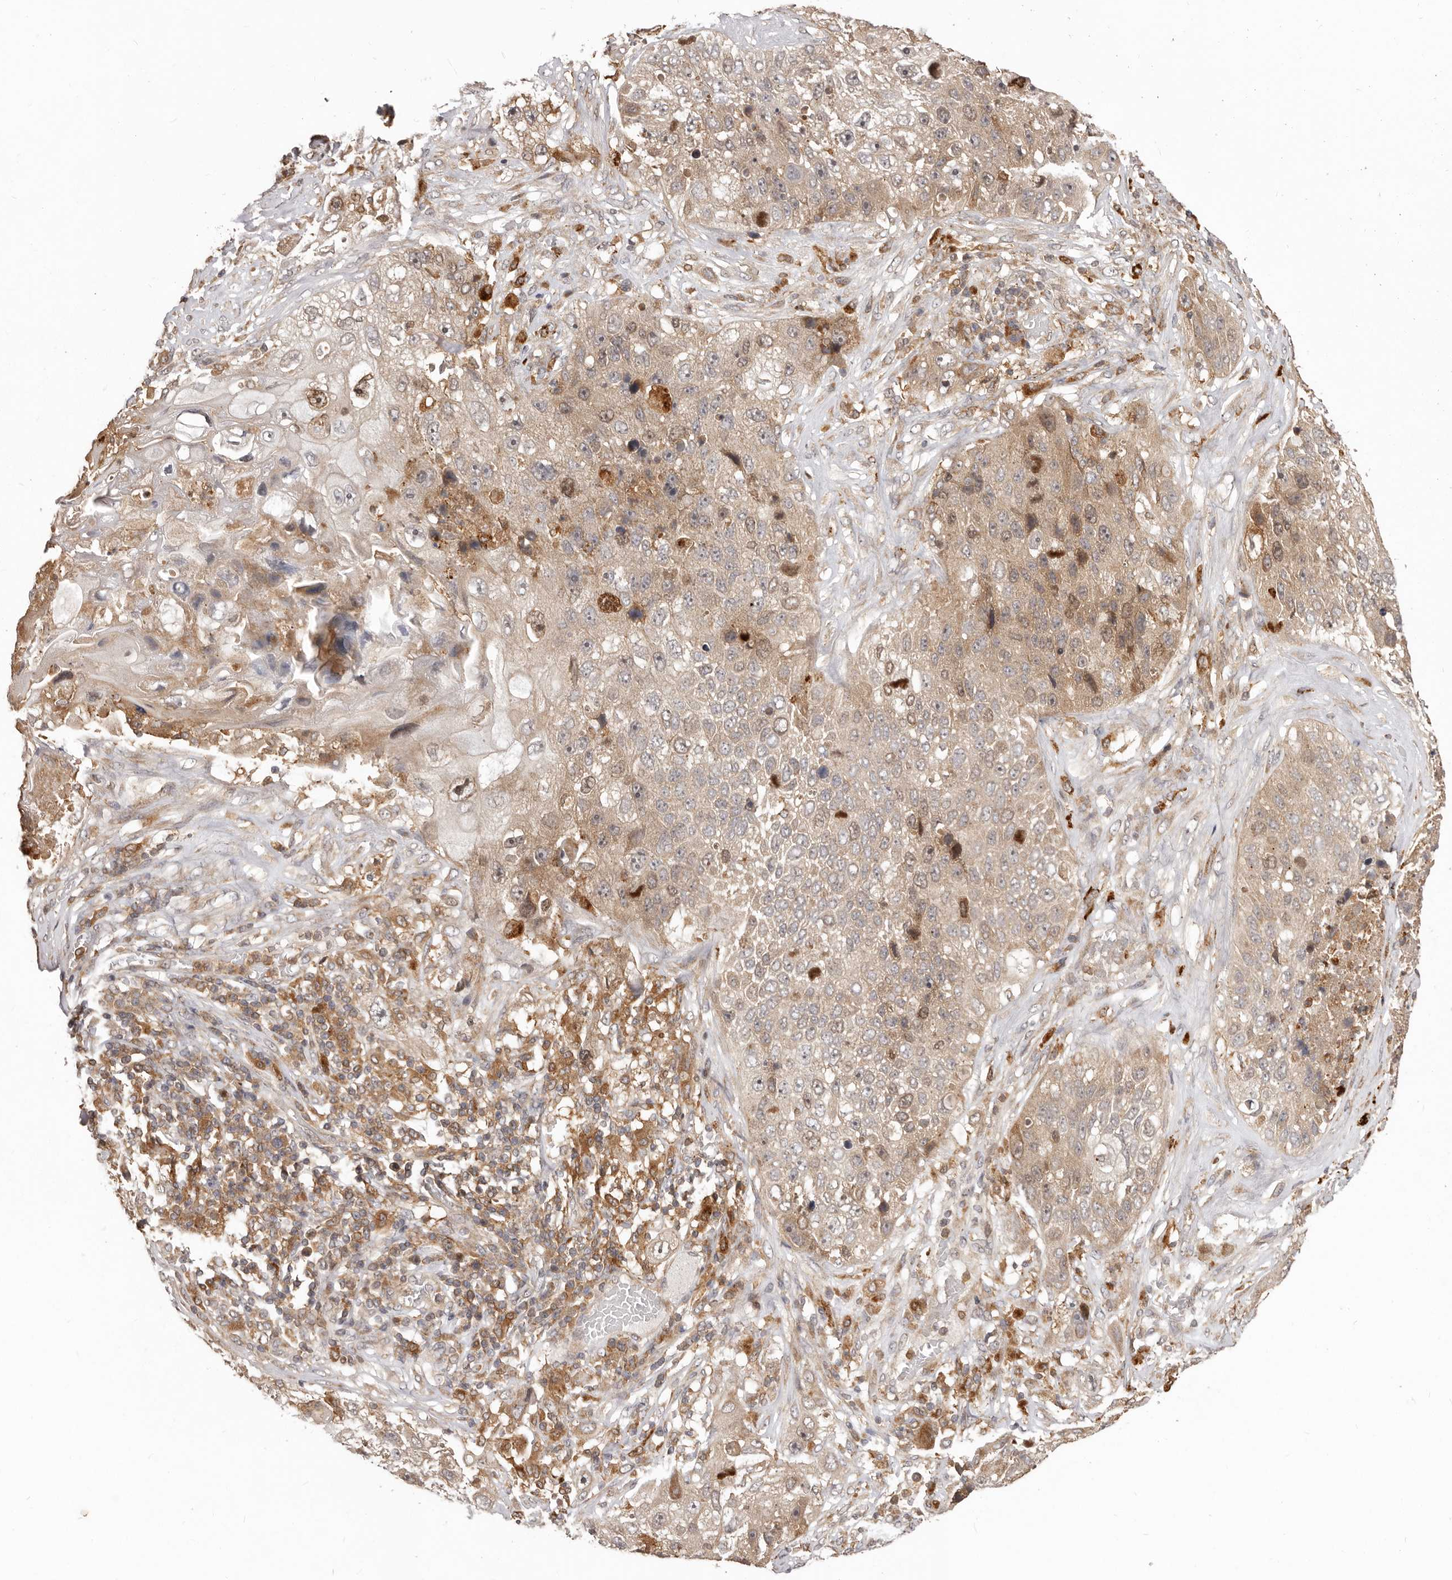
{"staining": {"intensity": "moderate", "quantity": ">75%", "location": "cytoplasmic/membranous,nuclear"}, "tissue": "lung cancer", "cell_type": "Tumor cells", "image_type": "cancer", "snomed": [{"axis": "morphology", "description": "Squamous cell carcinoma, NOS"}, {"axis": "topography", "description": "Lung"}], "caption": "Protein positivity by immunohistochemistry demonstrates moderate cytoplasmic/membranous and nuclear expression in approximately >75% of tumor cells in lung cancer.", "gene": "RNF187", "patient": {"sex": "male", "age": 61}}